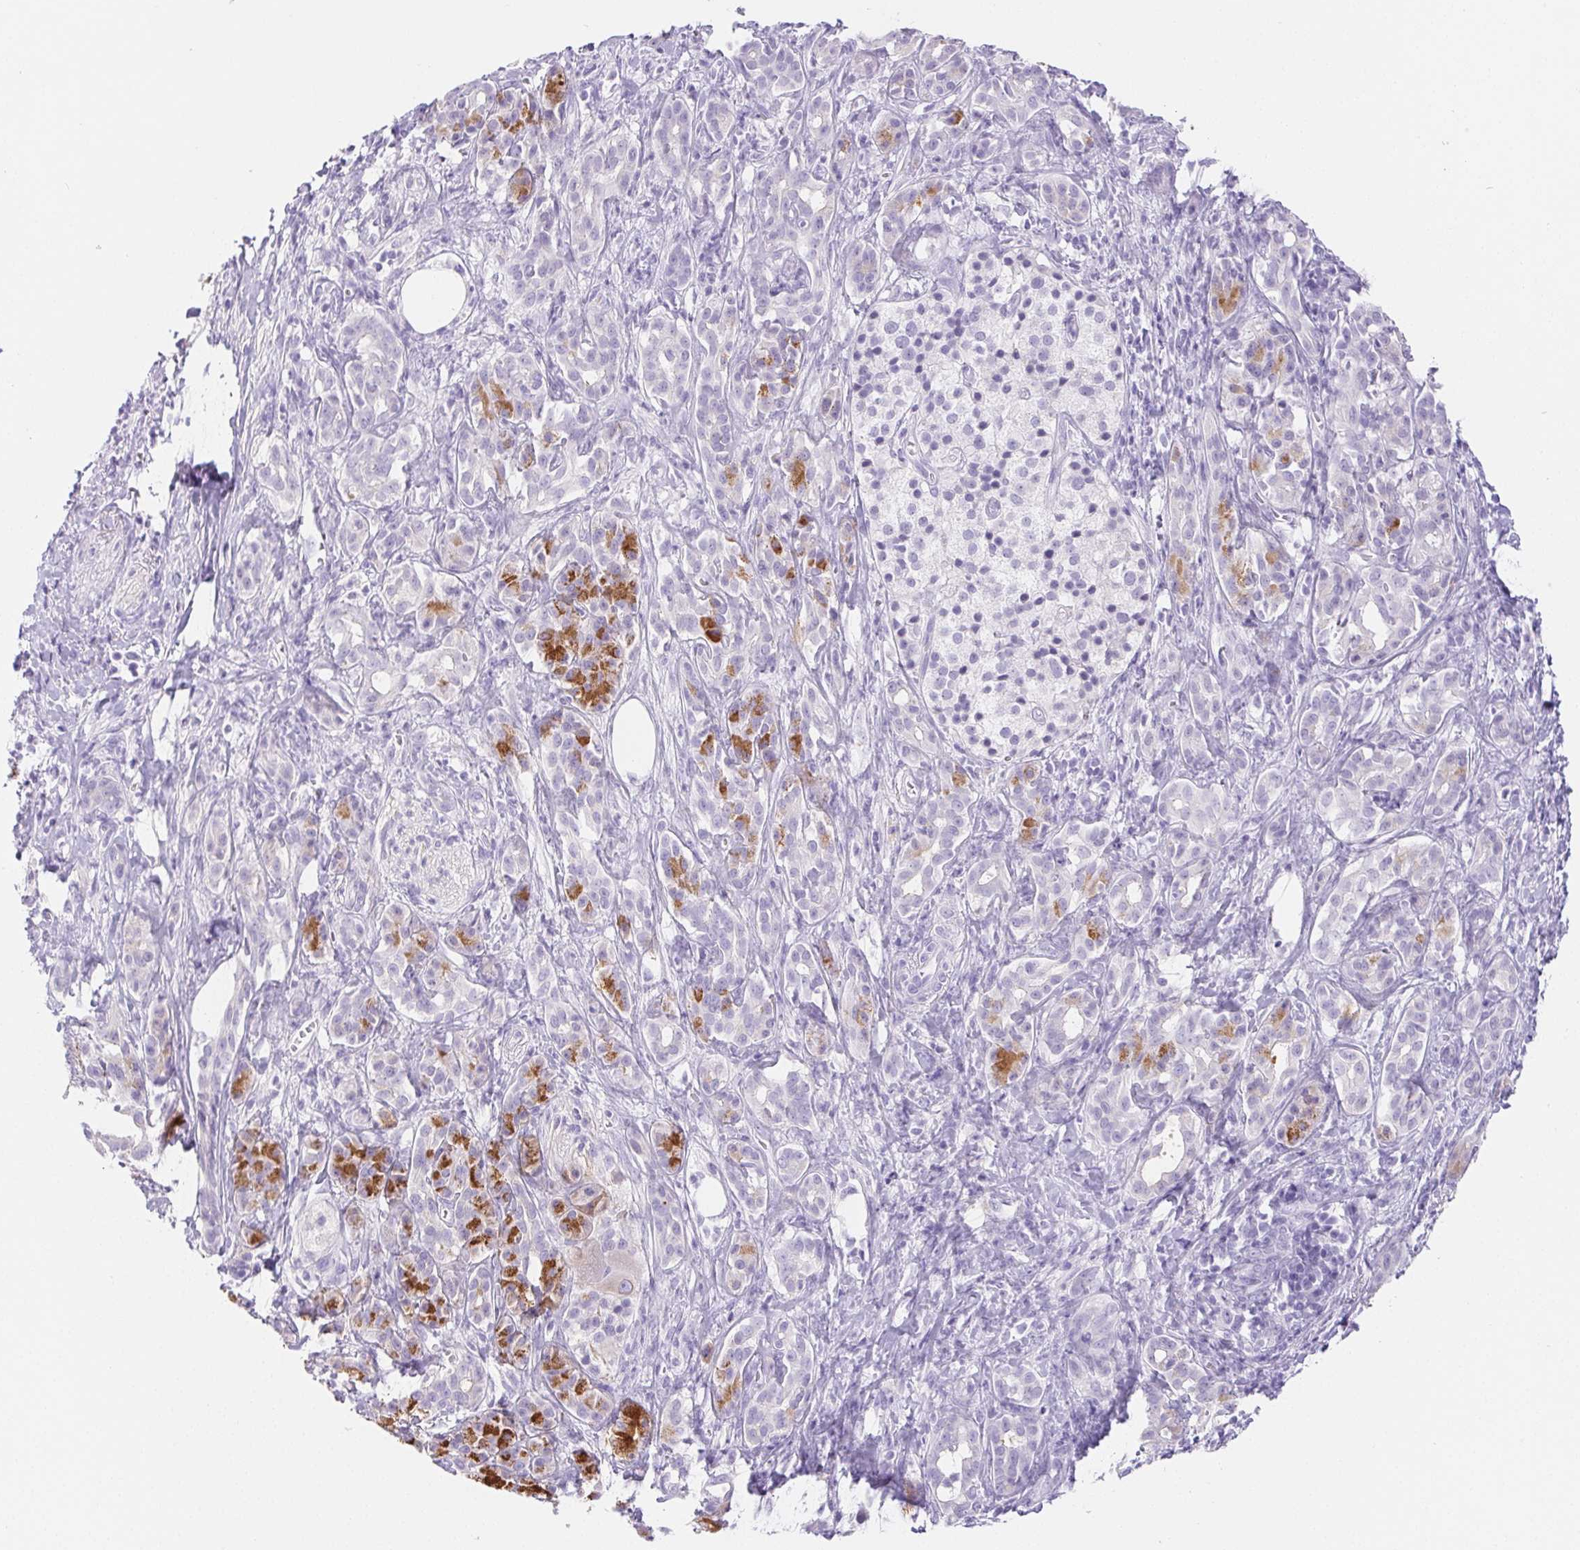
{"staining": {"intensity": "negative", "quantity": "none", "location": "none"}, "tissue": "pancreatic cancer", "cell_type": "Tumor cells", "image_type": "cancer", "snomed": [{"axis": "morphology", "description": "Adenocarcinoma, NOS"}, {"axis": "topography", "description": "Pancreas"}], "caption": "IHC photomicrograph of neoplastic tissue: human pancreatic cancer stained with DAB (3,3'-diaminobenzidine) reveals no significant protein positivity in tumor cells.", "gene": "PNLIP", "patient": {"sex": "male", "age": 61}}